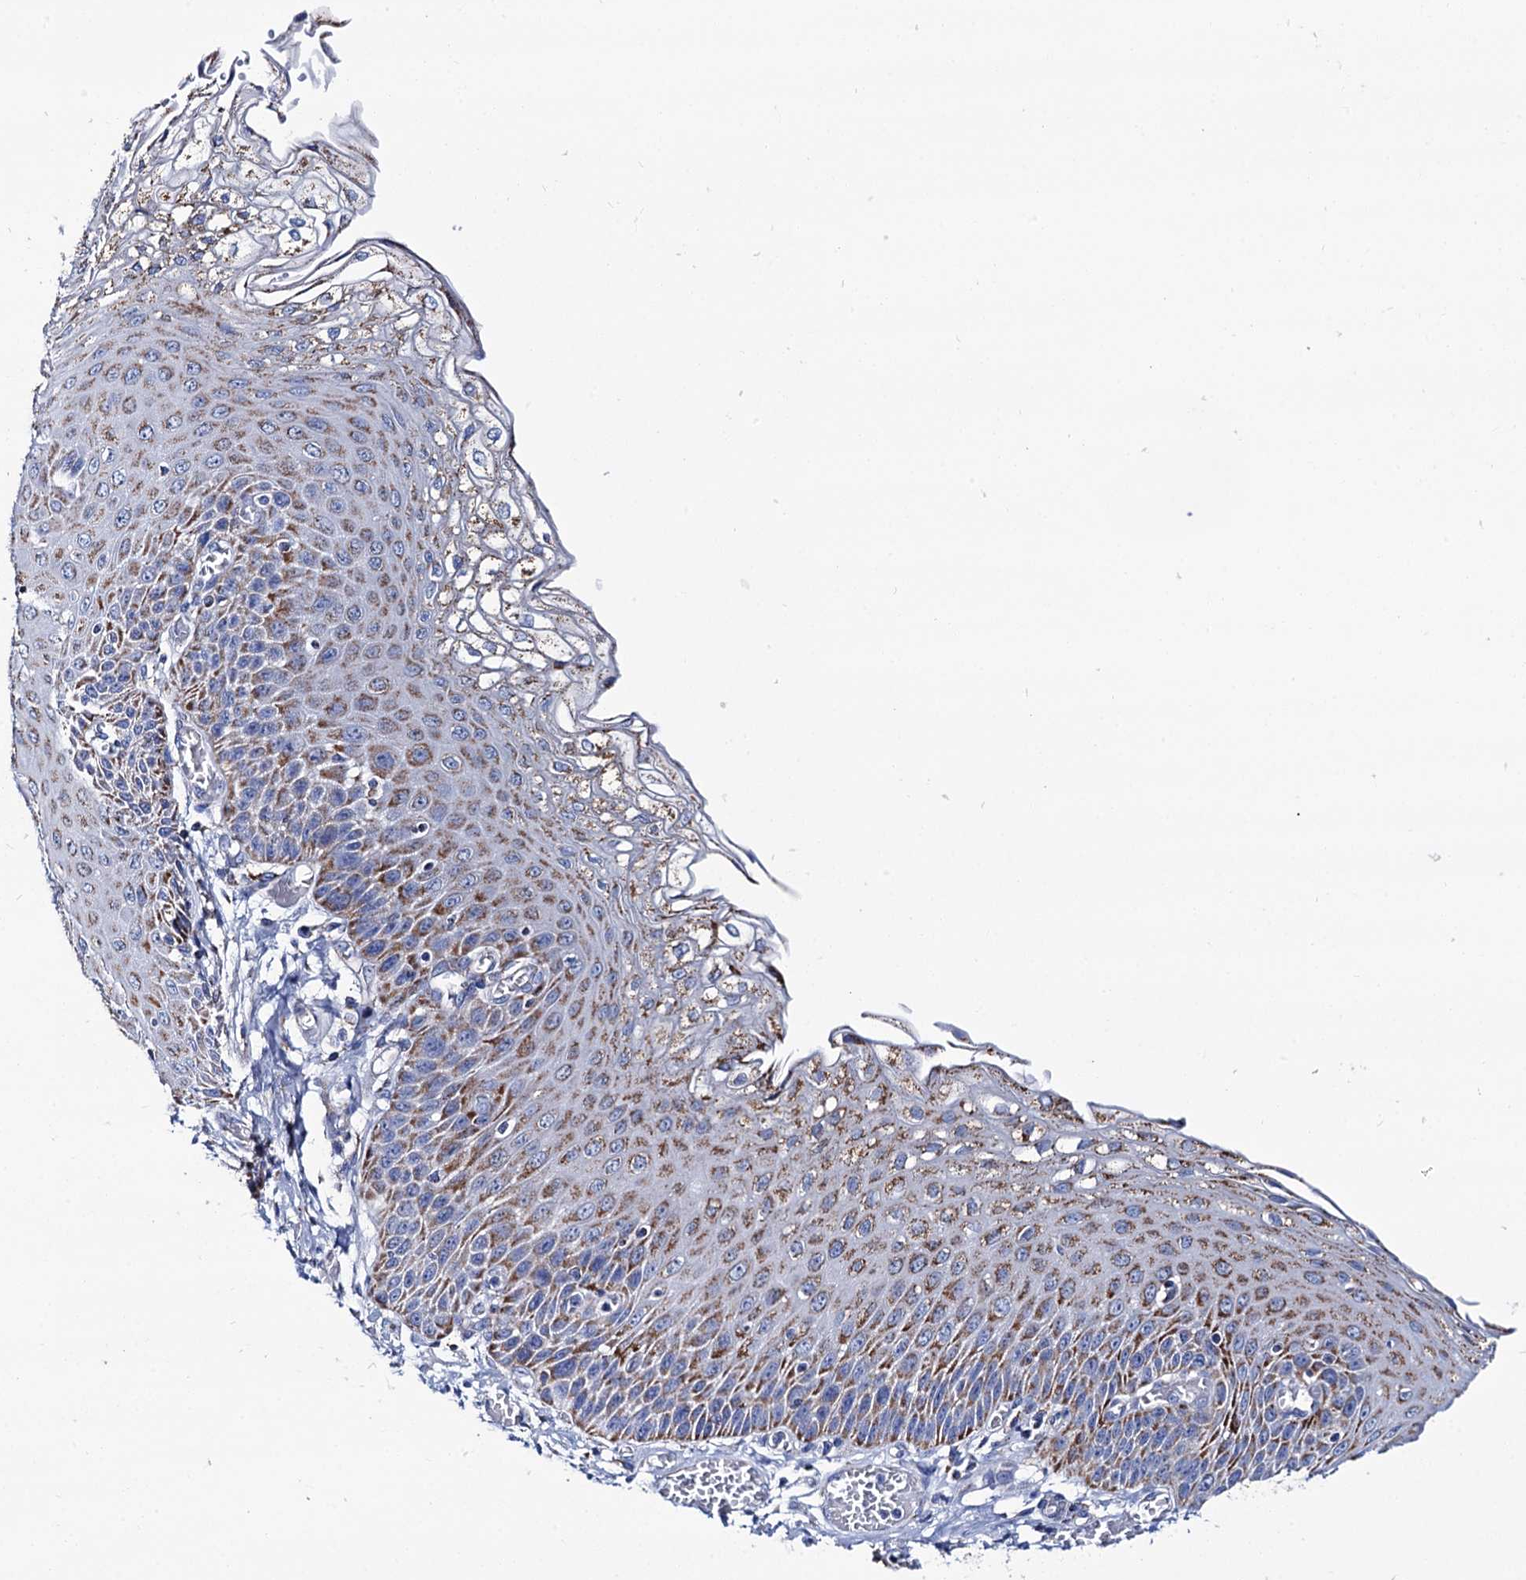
{"staining": {"intensity": "moderate", "quantity": ">75%", "location": "cytoplasmic/membranous"}, "tissue": "esophagus", "cell_type": "Squamous epithelial cells", "image_type": "normal", "snomed": [{"axis": "morphology", "description": "Normal tissue, NOS"}, {"axis": "topography", "description": "Esophagus"}], "caption": "About >75% of squamous epithelial cells in unremarkable human esophagus reveal moderate cytoplasmic/membranous protein staining as visualized by brown immunohistochemical staining.", "gene": "UBASH3B", "patient": {"sex": "male", "age": 81}}